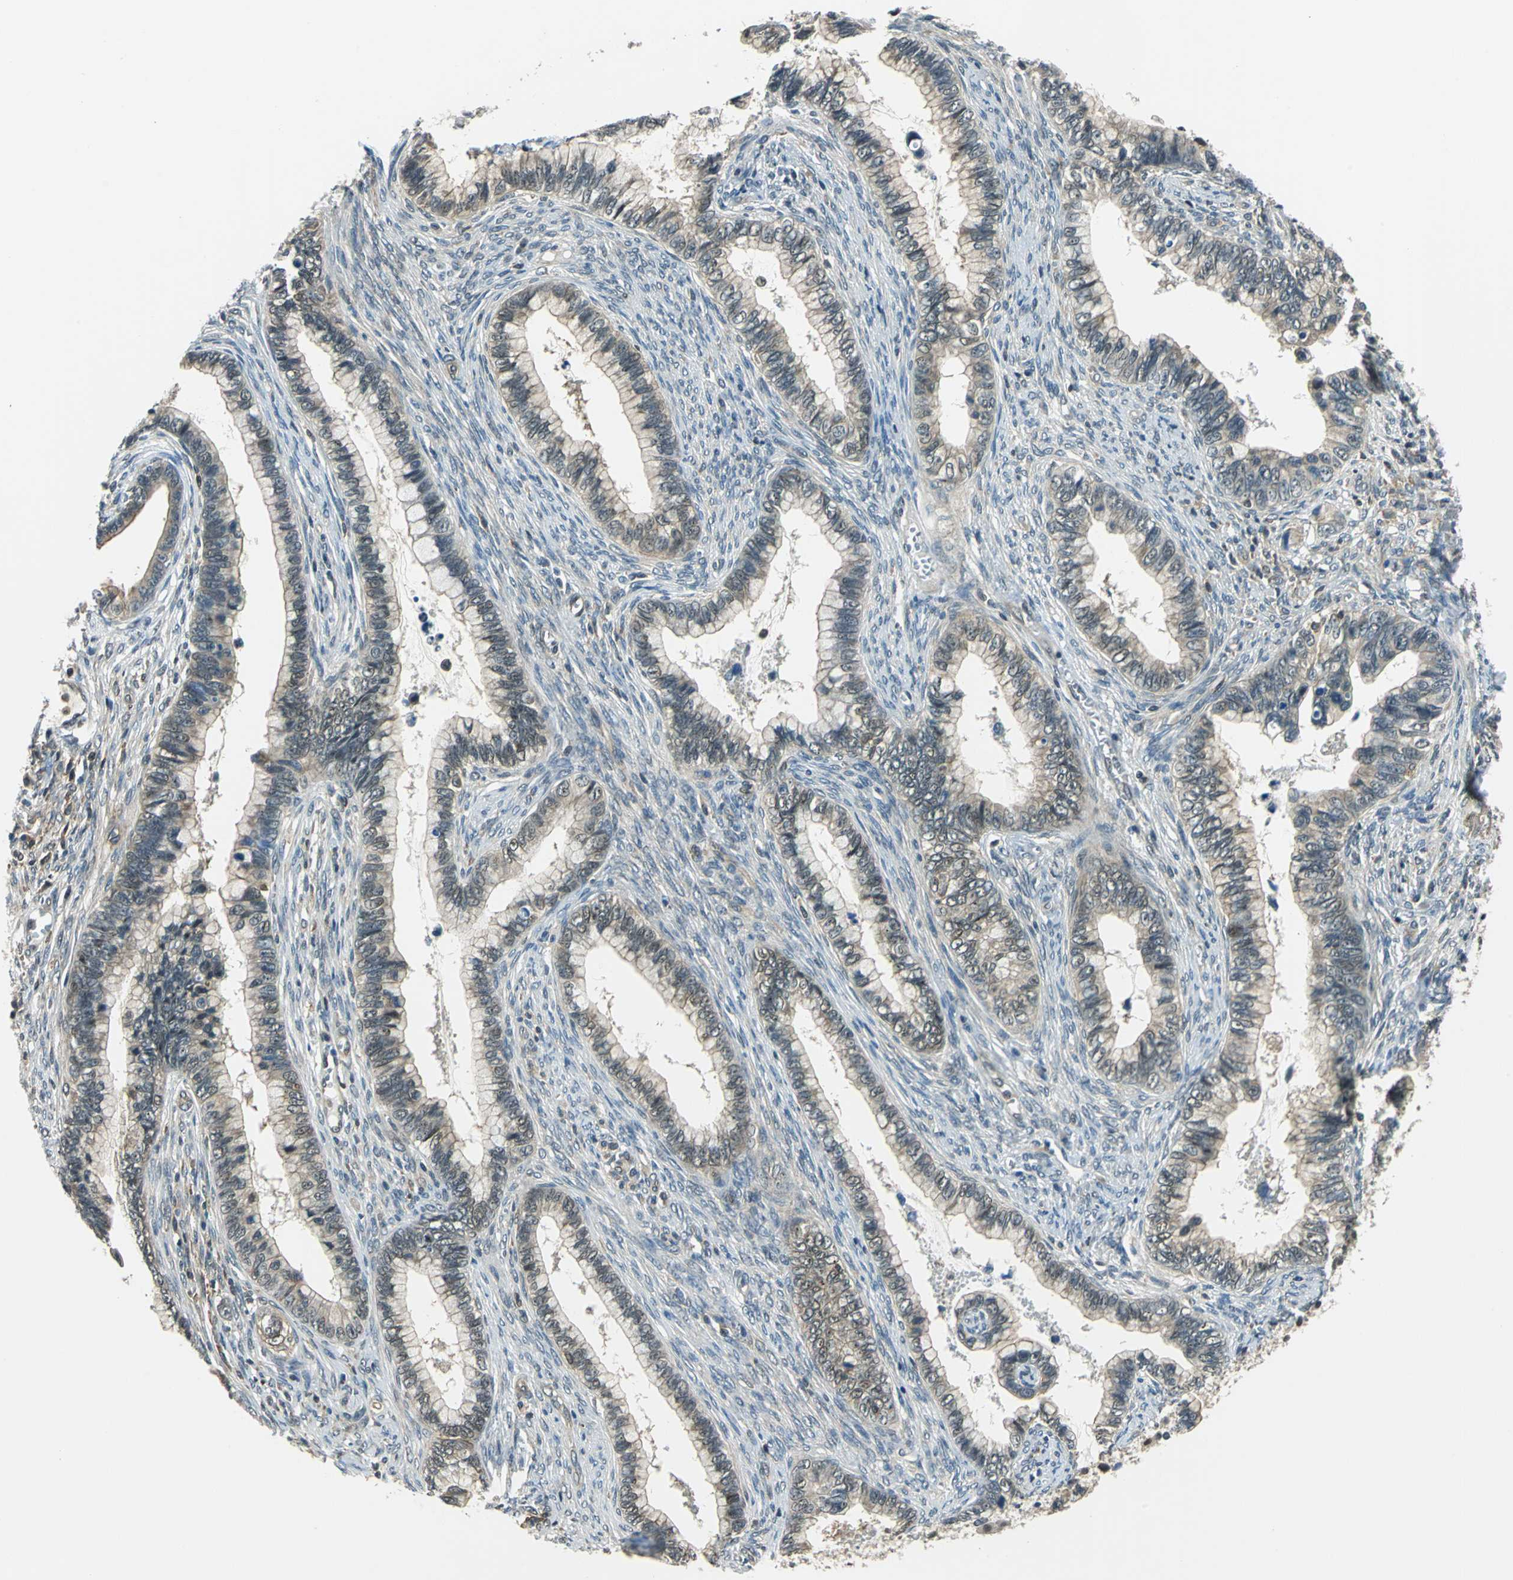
{"staining": {"intensity": "weak", "quantity": "25%-75%", "location": "cytoplasmic/membranous,nuclear"}, "tissue": "cervical cancer", "cell_type": "Tumor cells", "image_type": "cancer", "snomed": [{"axis": "morphology", "description": "Adenocarcinoma, NOS"}, {"axis": "topography", "description": "Cervix"}], "caption": "Tumor cells reveal low levels of weak cytoplasmic/membranous and nuclear staining in approximately 25%-75% of cells in cervical cancer (adenocarcinoma).", "gene": "ARPC3", "patient": {"sex": "female", "age": 44}}